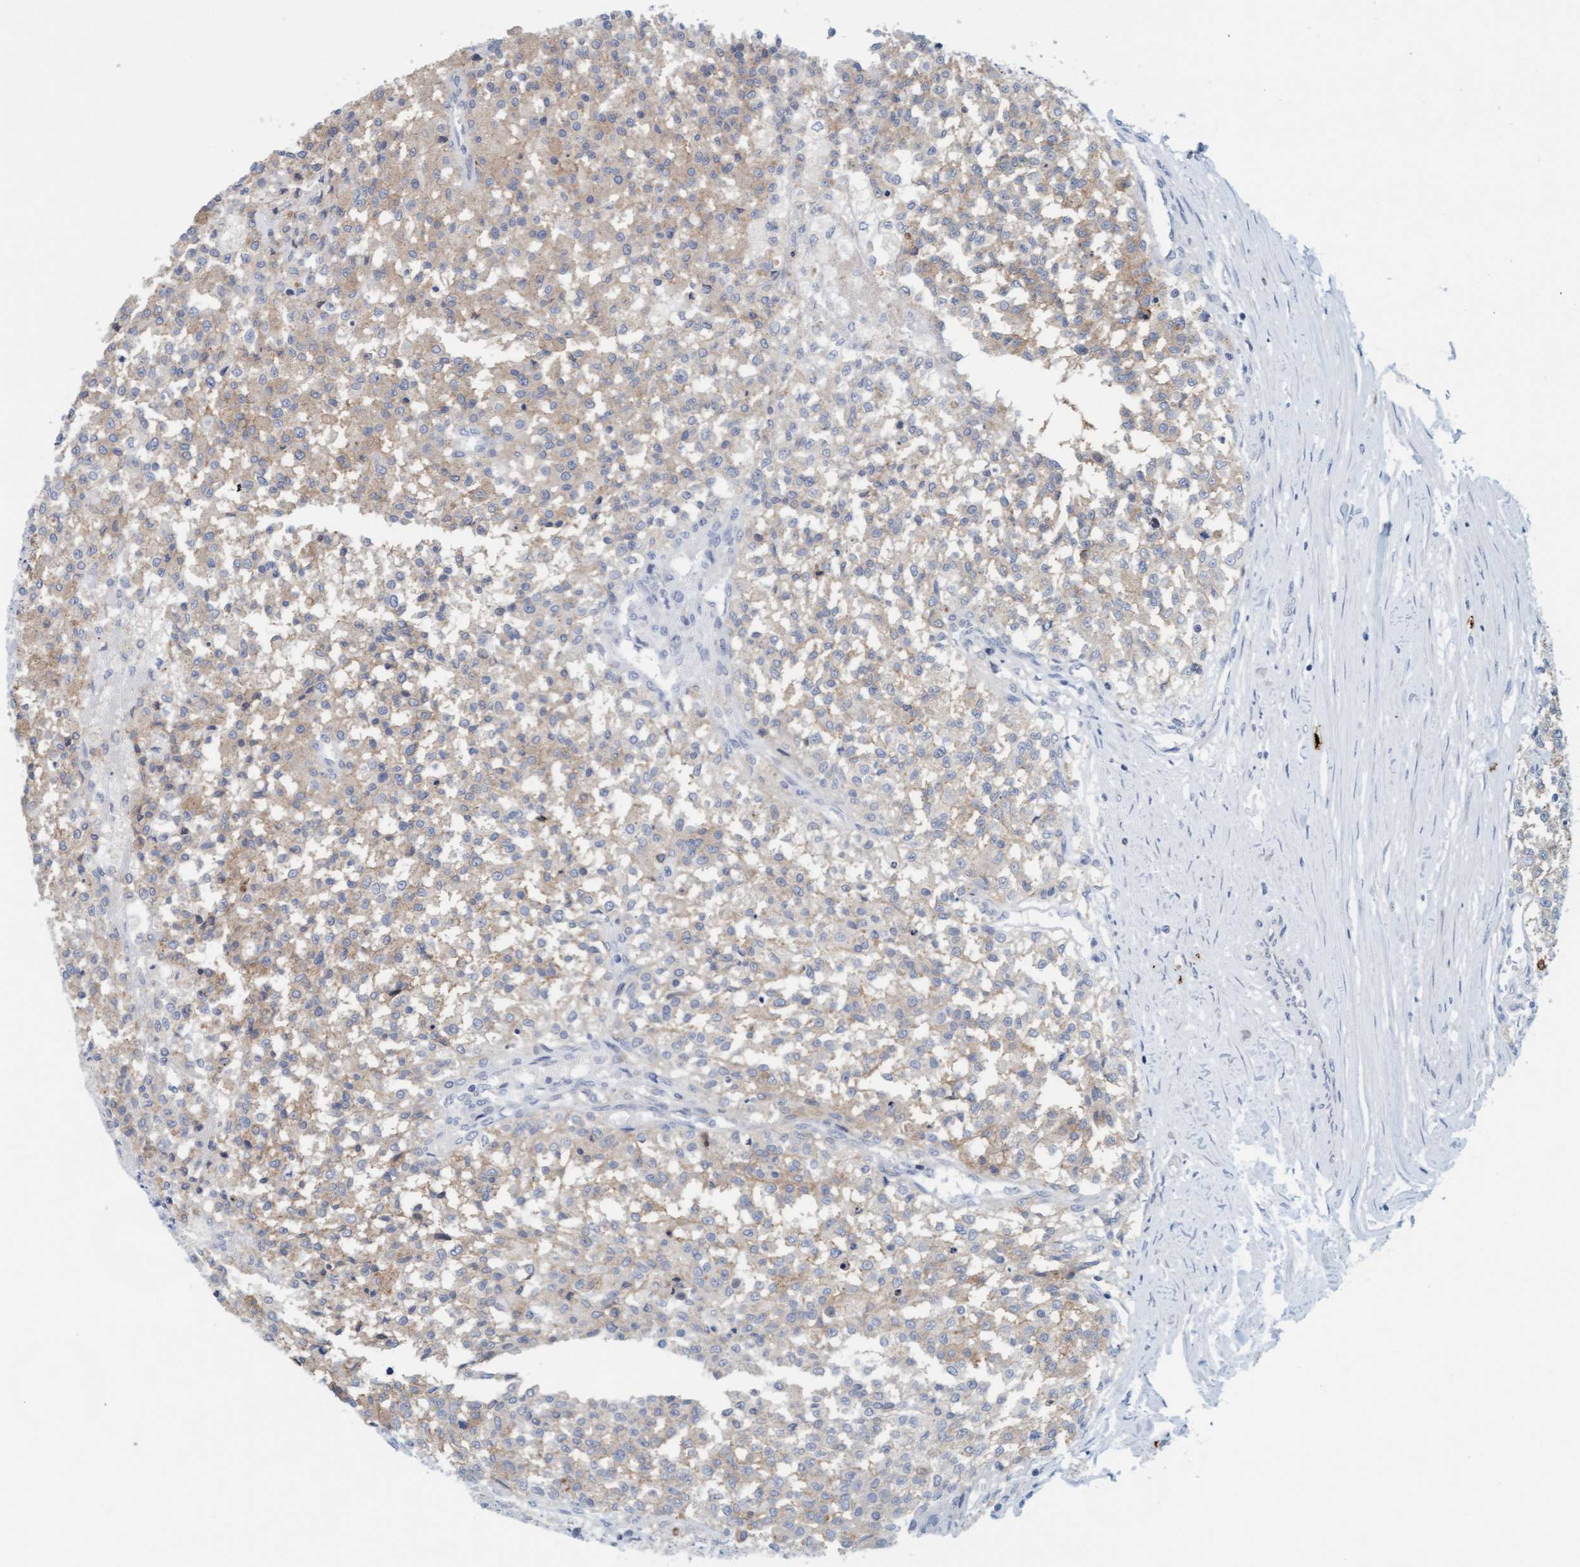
{"staining": {"intensity": "weak", "quantity": ">75%", "location": "cytoplasmic/membranous"}, "tissue": "testis cancer", "cell_type": "Tumor cells", "image_type": "cancer", "snomed": [{"axis": "morphology", "description": "Seminoma, NOS"}, {"axis": "topography", "description": "Testis"}], "caption": "The photomicrograph demonstrates a brown stain indicating the presence of a protein in the cytoplasmic/membranous of tumor cells in testis cancer (seminoma).", "gene": "CPA3", "patient": {"sex": "male", "age": 59}}